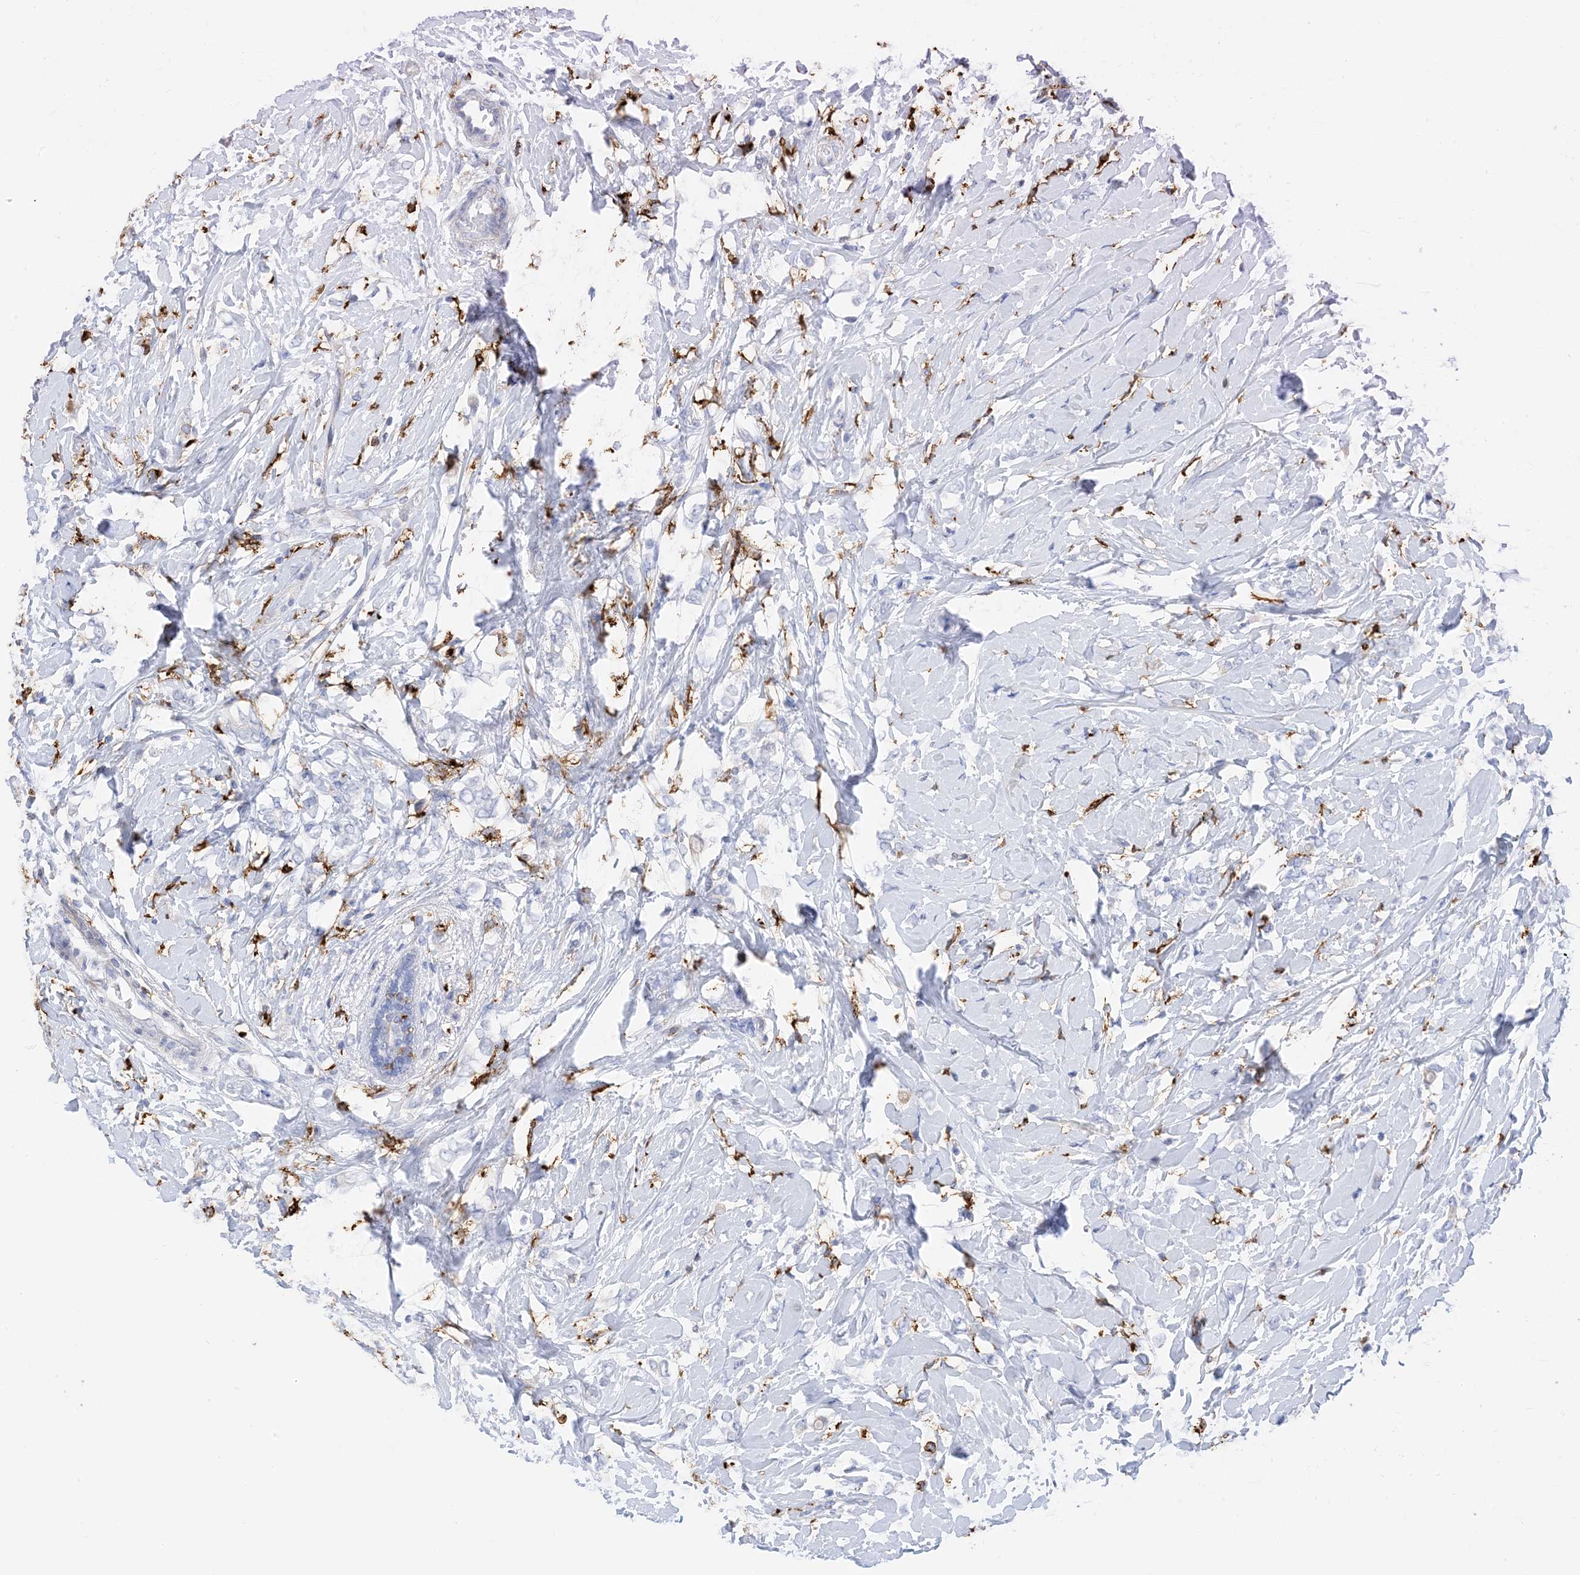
{"staining": {"intensity": "negative", "quantity": "none", "location": "none"}, "tissue": "breast cancer", "cell_type": "Tumor cells", "image_type": "cancer", "snomed": [{"axis": "morphology", "description": "Normal tissue, NOS"}, {"axis": "morphology", "description": "Lobular carcinoma"}, {"axis": "topography", "description": "Breast"}], "caption": "This is an immunohistochemistry histopathology image of human breast cancer. There is no expression in tumor cells.", "gene": "DPH3", "patient": {"sex": "female", "age": 47}}